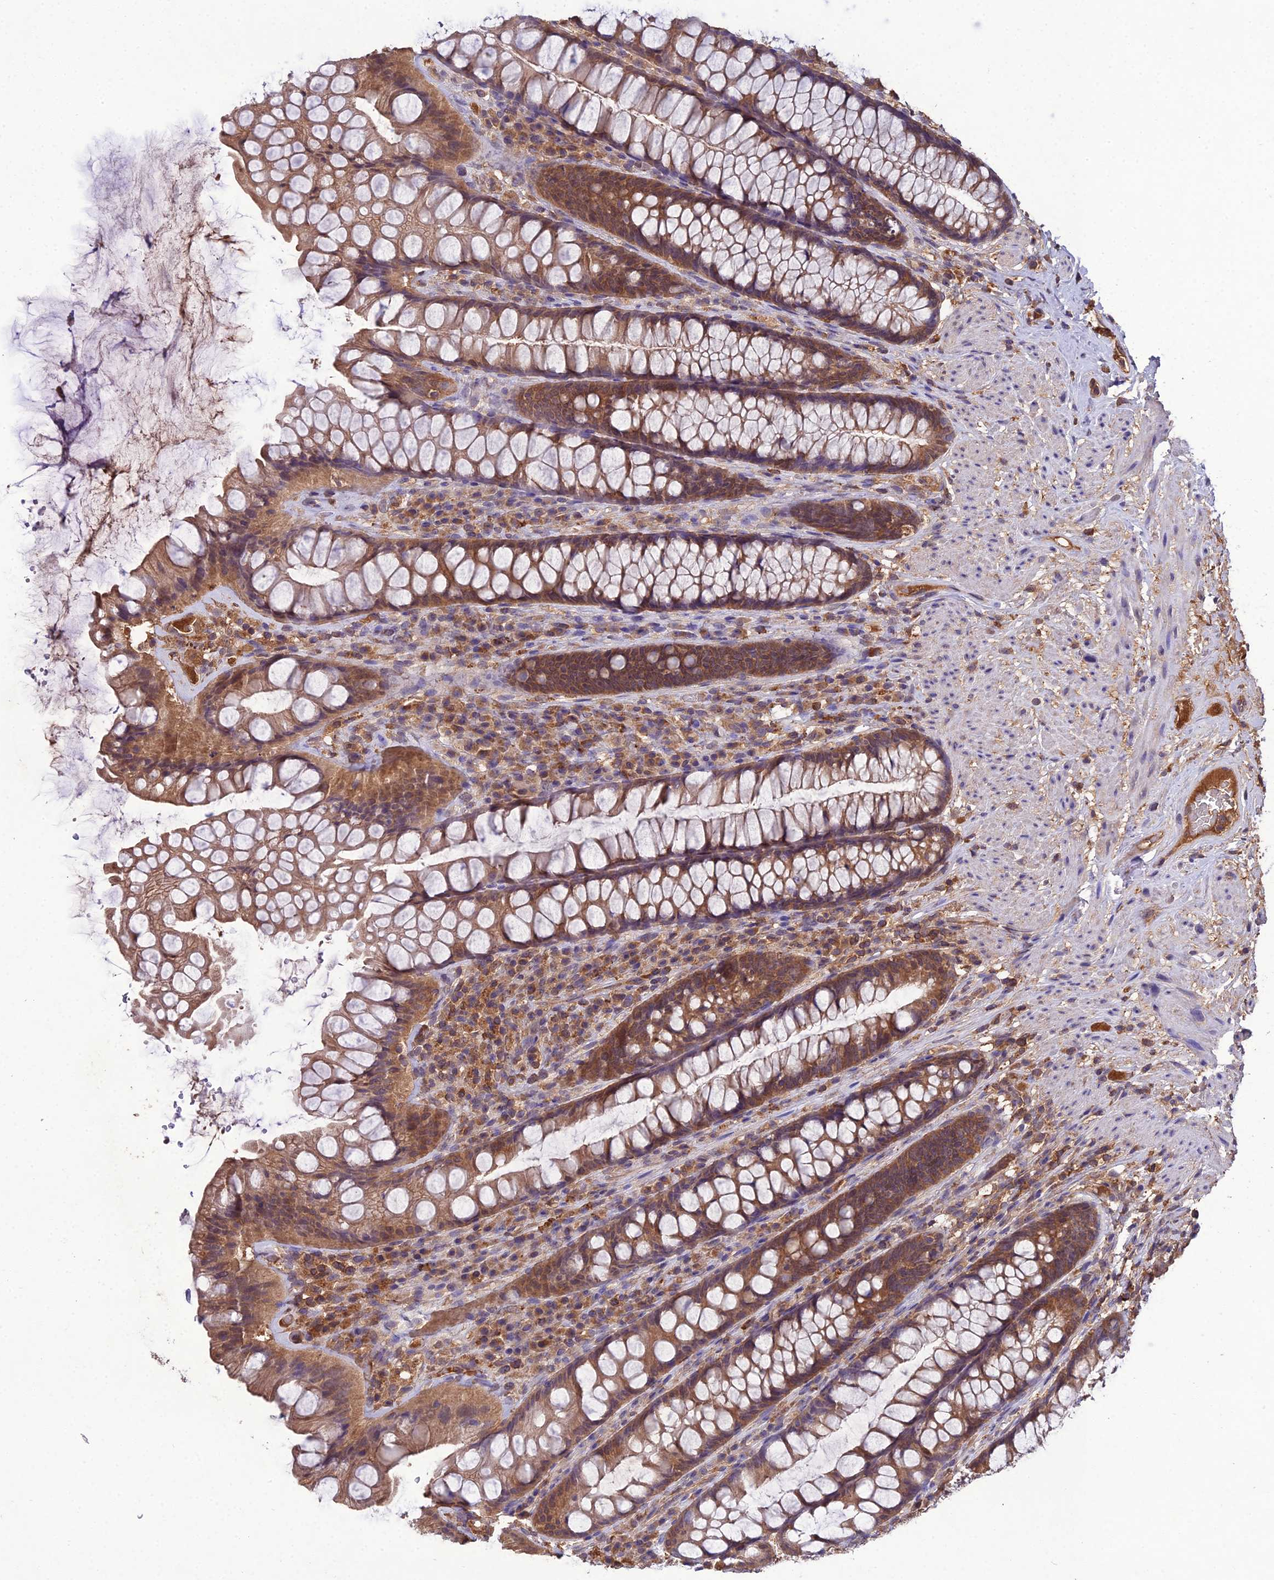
{"staining": {"intensity": "moderate", "quantity": ">75%", "location": "cytoplasmic/membranous"}, "tissue": "rectum", "cell_type": "Glandular cells", "image_type": "normal", "snomed": [{"axis": "morphology", "description": "Normal tissue, NOS"}, {"axis": "topography", "description": "Rectum"}], "caption": "Rectum stained with immunohistochemistry shows moderate cytoplasmic/membranous expression in approximately >75% of glandular cells.", "gene": "TMEM258", "patient": {"sex": "male", "age": 74}}